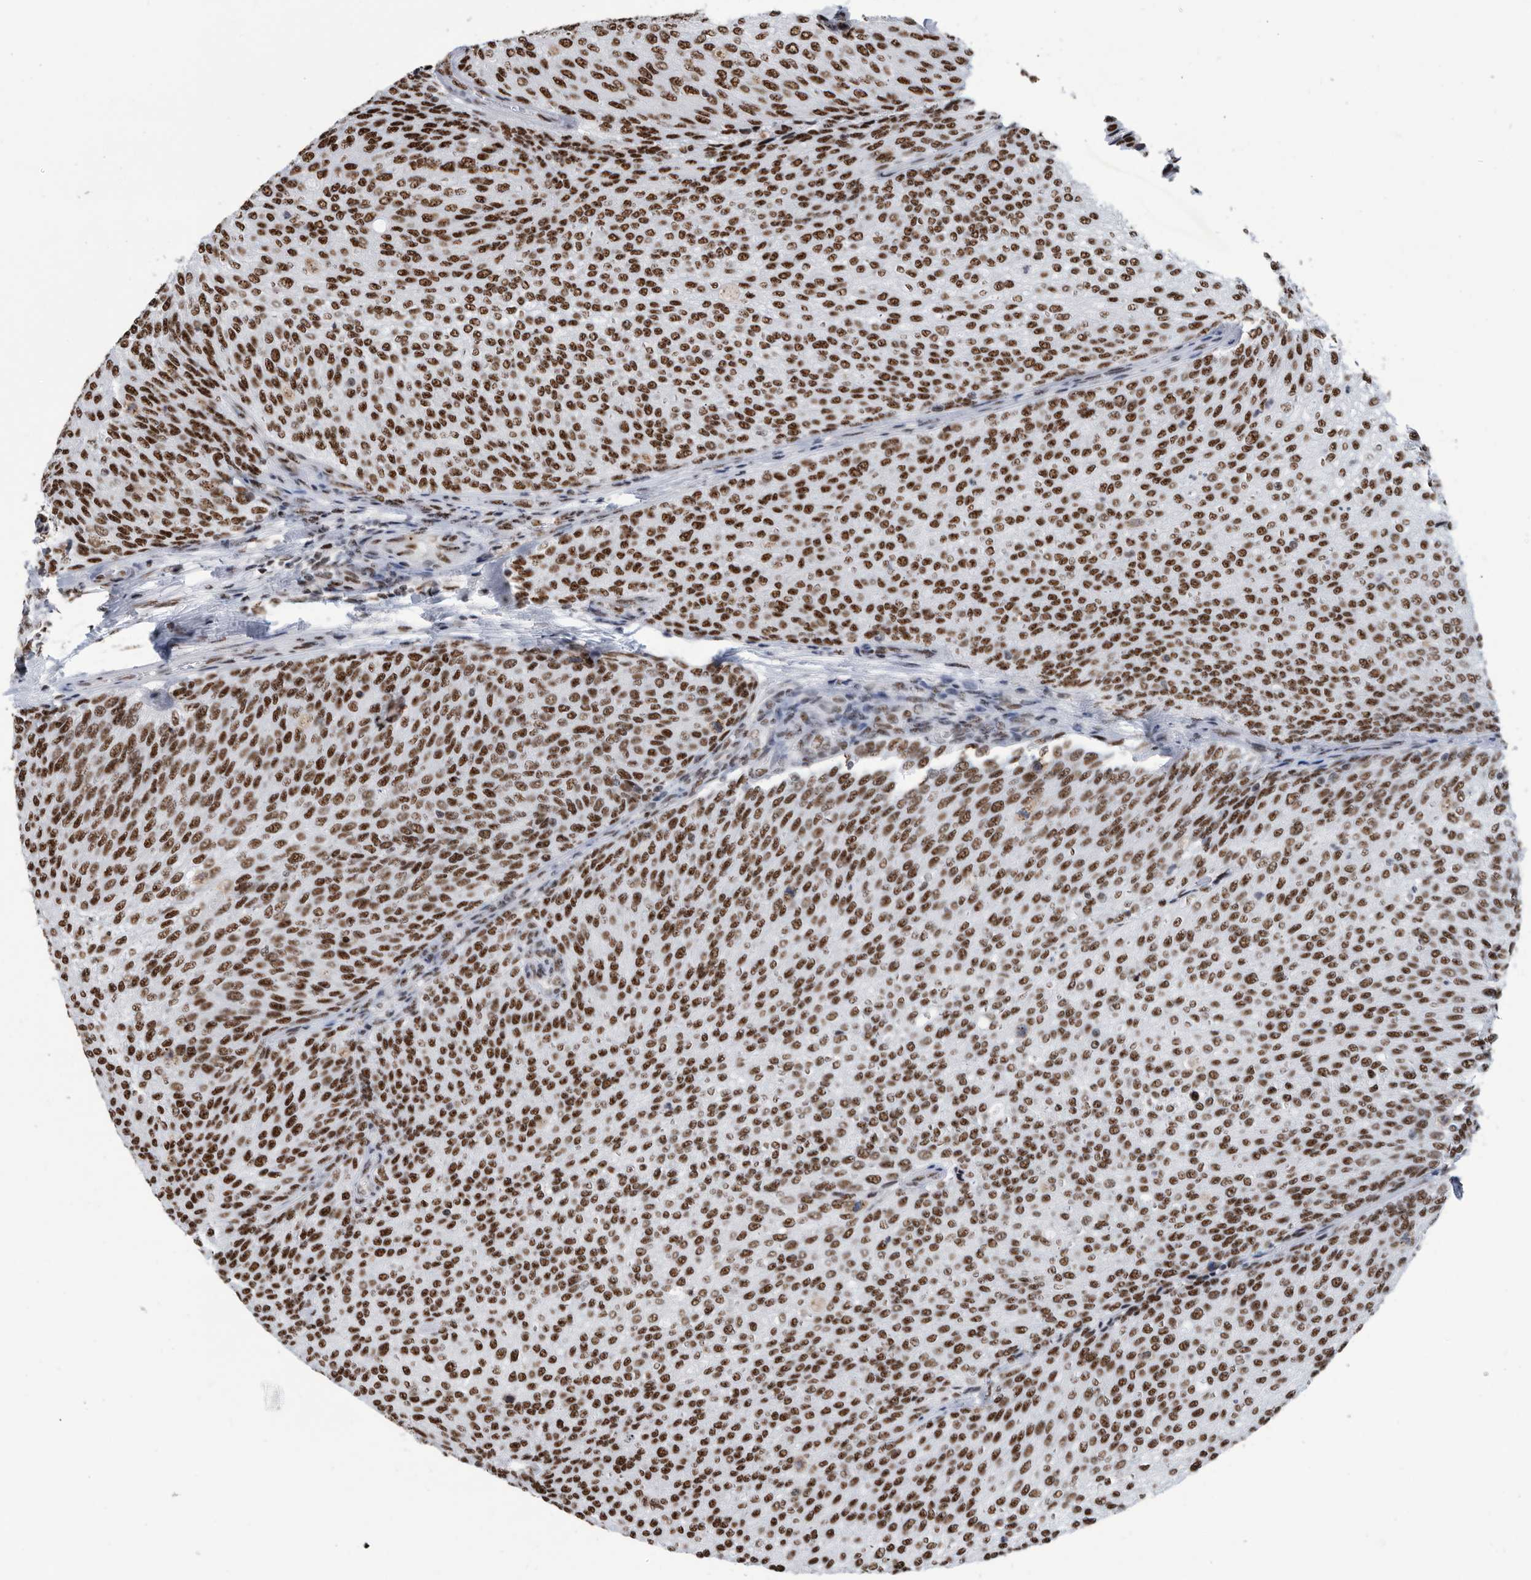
{"staining": {"intensity": "strong", "quantity": ">75%", "location": "nuclear"}, "tissue": "urothelial cancer", "cell_type": "Tumor cells", "image_type": "cancer", "snomed": [{"axis": "morphology", "description": "Urothelial carcinoma, Low grade"}, {"axis": "topography", "description": "Urinary bladder"}], "caption": "A high amount of strong nuclear positivity is identified in about >75% of tumor cells in low-grade urothelial carcinoma tissue. The protein is shown in brown color, while the nuclei are stained blue.", "gene": "SF3A1", "patient": {"sex": "female", "age": 79}}